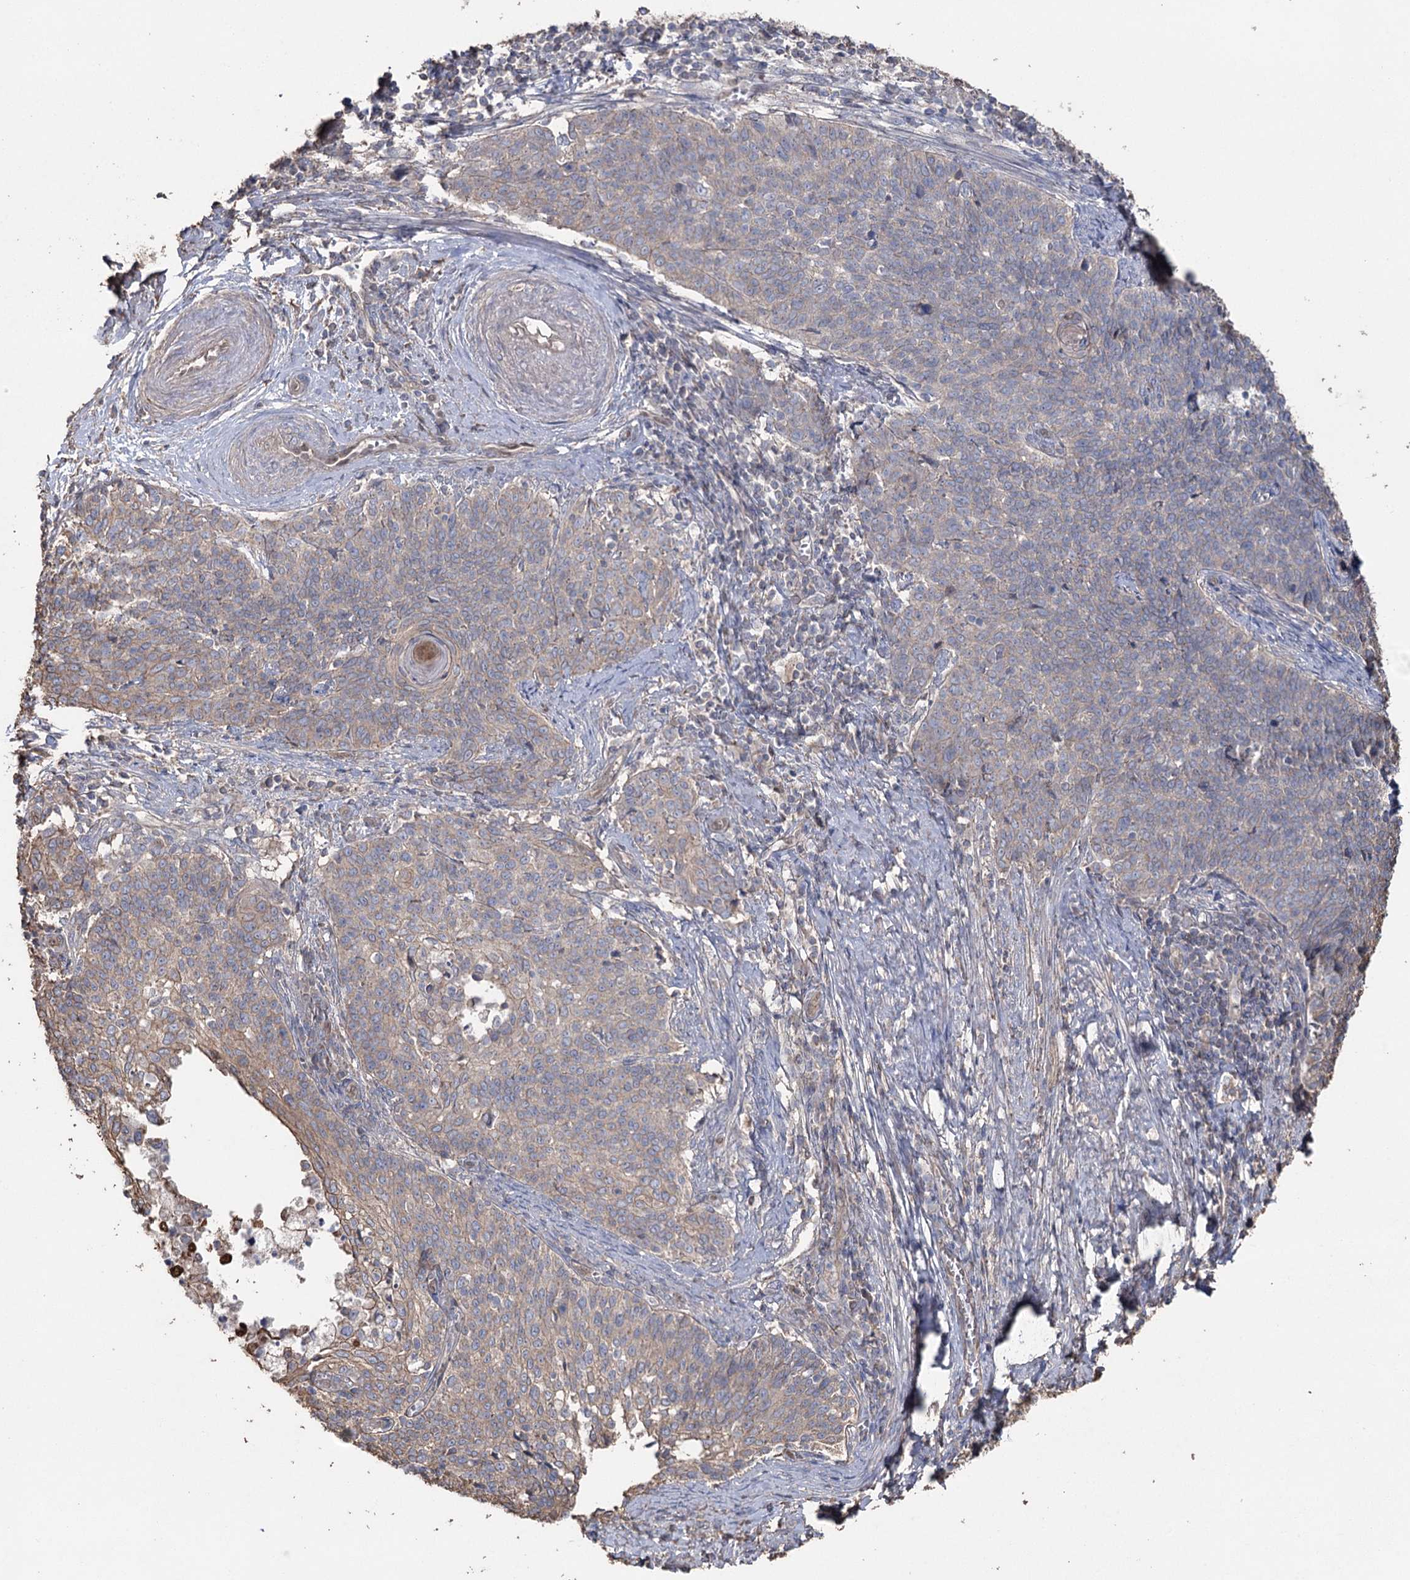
{"staining": {"intensity": "weak", "quantity": "<25%", "location": "cytoplasmic/membranous"}, "tissue": "cervical cancer", "cell_type": "Tumor cells", "image_type": "cancer", "snomed": [{"axis": "morphology", "description": "Squamous cell carcinoma, NOS"}, {"axis": "topography", "description": "Cervix"}], "caption": "Photomicrograph shows no protein staining in tumor cells of squamous cell carcinoma (cervical) tissue.", "gene": "FAM13B", "patient": {"sex": "female", "age": 39}}